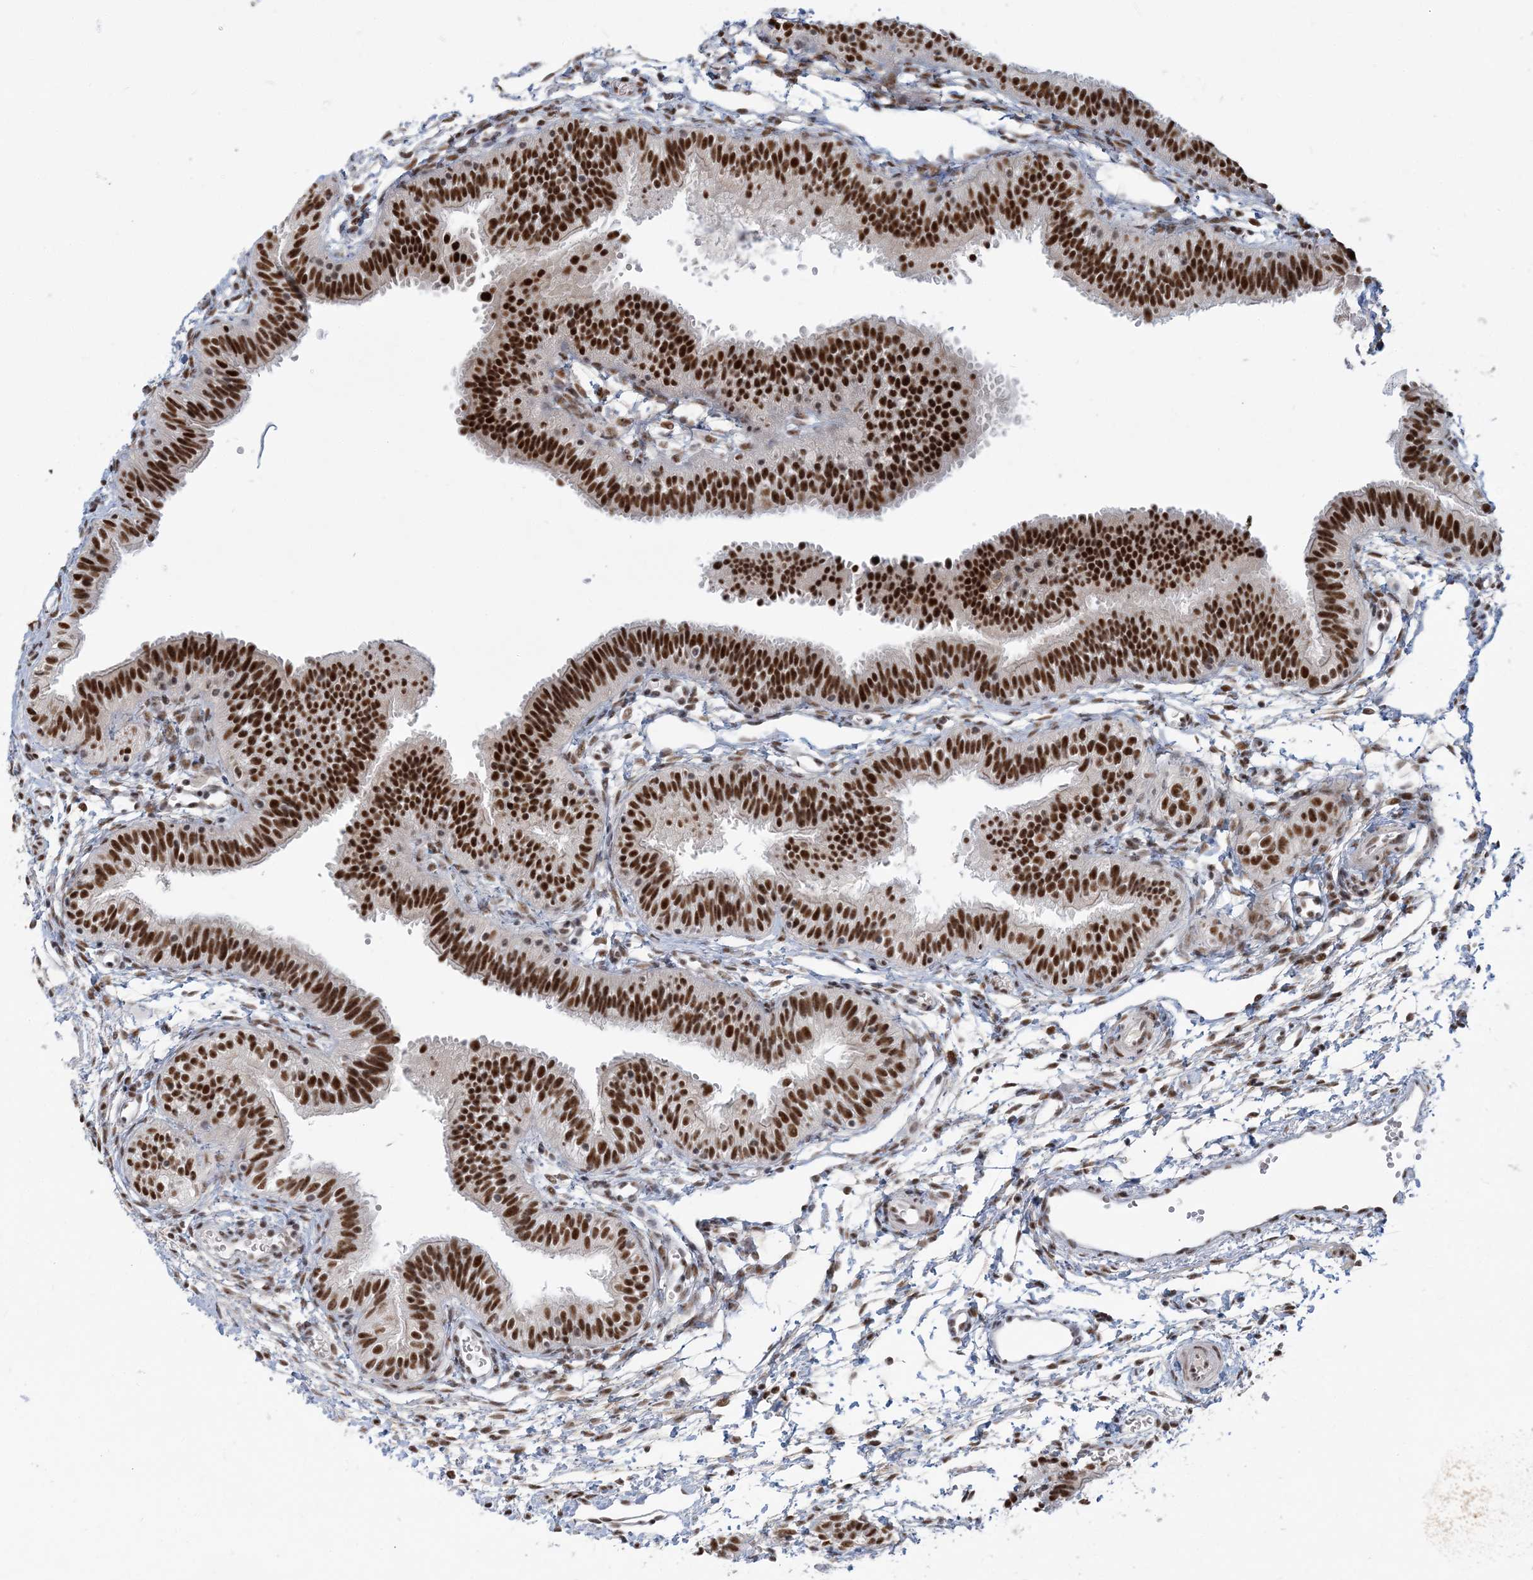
{"staining": {"intensity": "strong", "quantity": ">75%", "location": "nuclear"}, "tissue": "fallopian tube", "cell_type": "Glandular cells", "image_type": "normal", "snomed": [{"axis": "morphology", "description": "Normal tissue, NOS"}, {"axis": "topography", "description": "Fallopian tube"}], "caption": "Immunohistochemistry staining of unremarkable fallopian tube, which reveals high levels of strong nuclear positivity in approximately >75% of glandular cells indicating strong nuclear protein positivity. The staining was performed using DAB (3,3'-diaminobenzidine) (brown) for protein detection and nuclei were counterstained in hematoxylin (blue).", "gene": "PLRG1", "patient": {"sex": "female", "age": 35}}